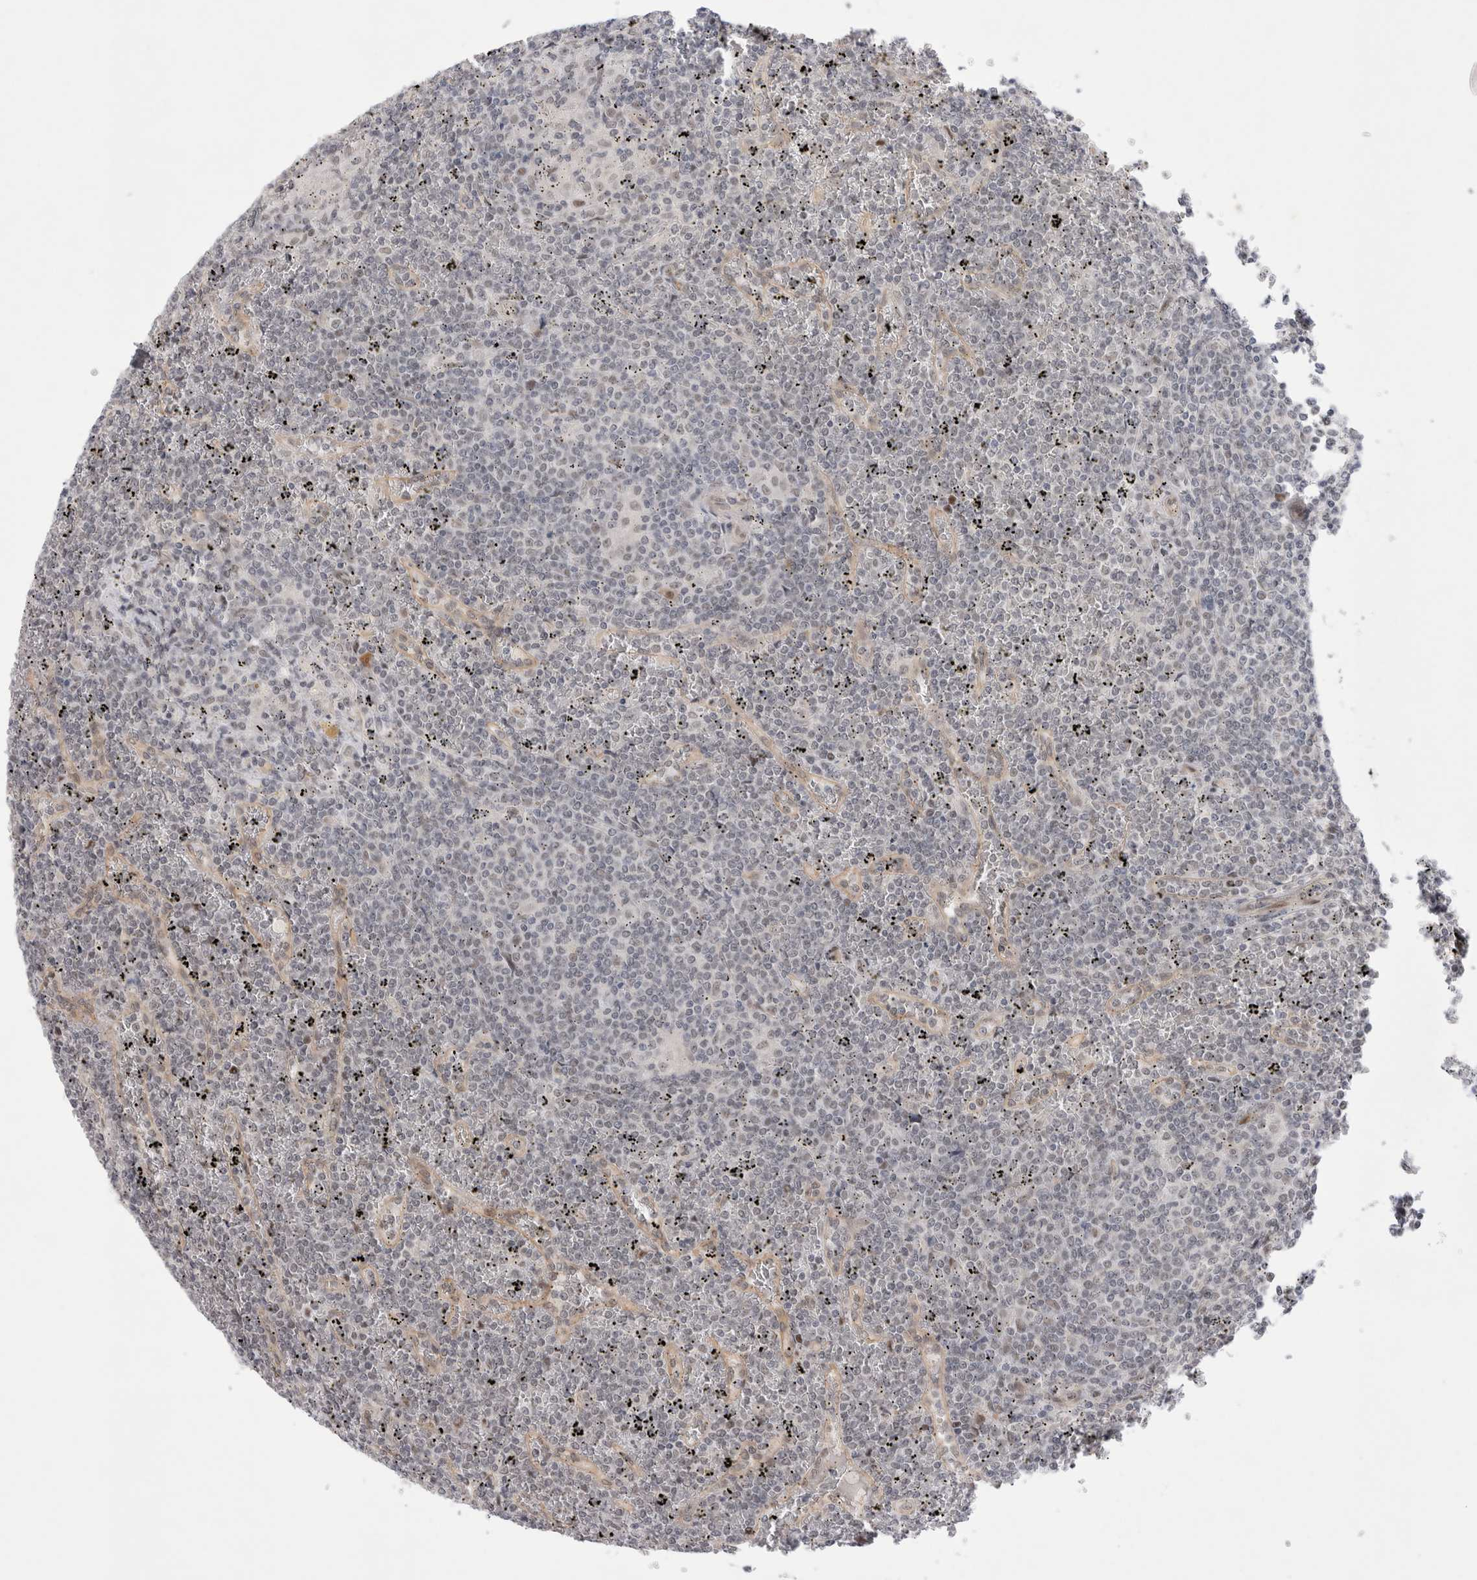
{"staining": {"intensity": "negative", "quantity": "none", "location": "none"}, "tissue": "lymphoma", "cell_type": "Tumor cells", "image_type": "cancer", "snomed": [{"axis": "morphology", "description": "Malignant lymphoma, non-Hodgkin's type, Low grade"}, {"axis": "topography", "description": "Spleen"}], "caption": "High power microscopy micrograph of an immunohistochemistry (IHC) histopathology image of lymphoma, revealing no significant positivity in tumor cells.", "gene": "WIPF2", "patient": {"sex": "female", "age": 19}}